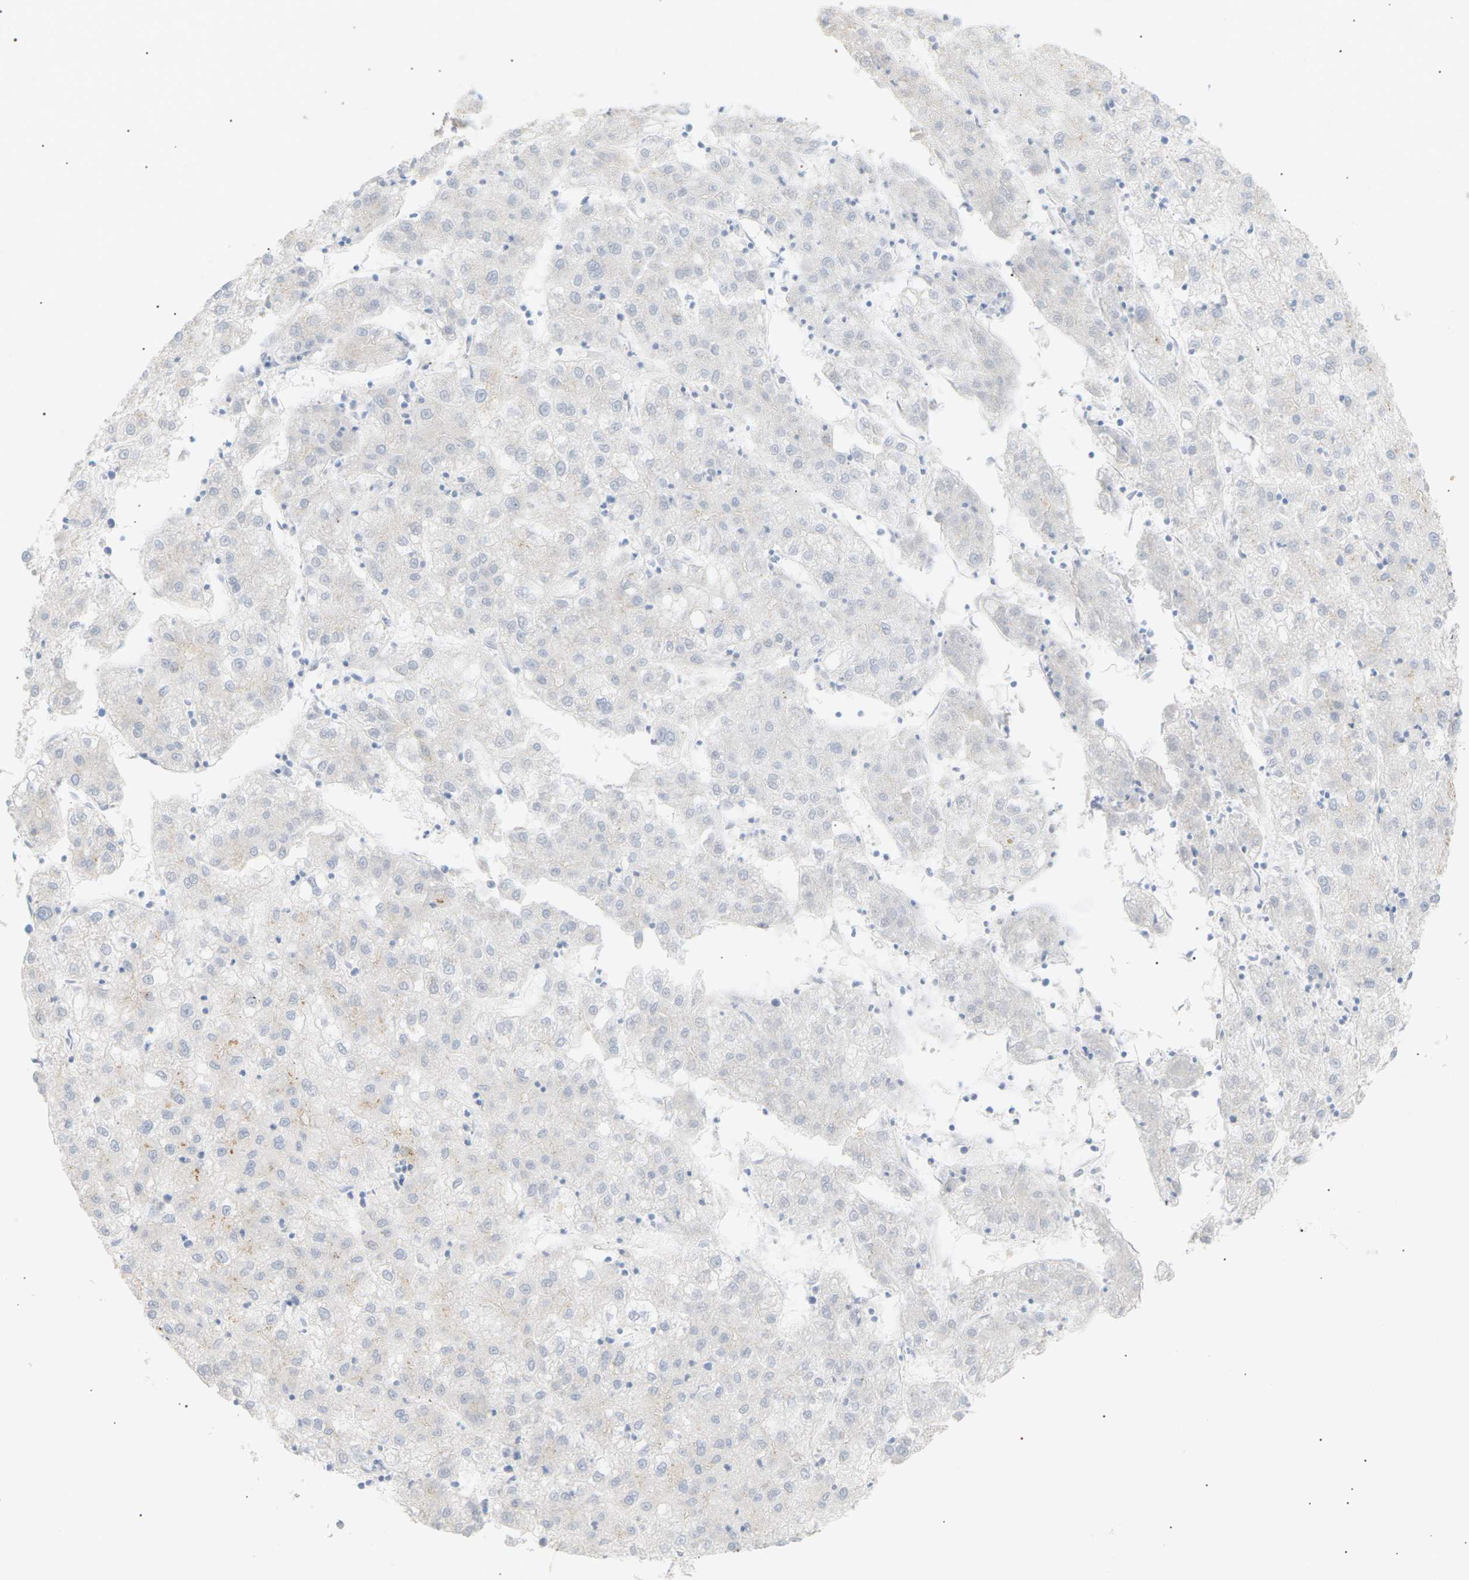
{"staining": {"intensity": "weak", "quantity": "<25%", "location": "cytoplasmic/membranous"}, "tissue": "liver cancer", "cell_type": "Tumor cells", "image_type": "cancer", "snomed": [{"axis": "morphology", "description": "Carcinoma, Hepatocellular, NOS"}, {"axis": "topography", "description": "Liver"}], "caption": "Tumor cells show no significant expression in hepatocellular carcinoma (liver).", "gene": "CLU", "patient": {"sex": "male", "age": 72}}